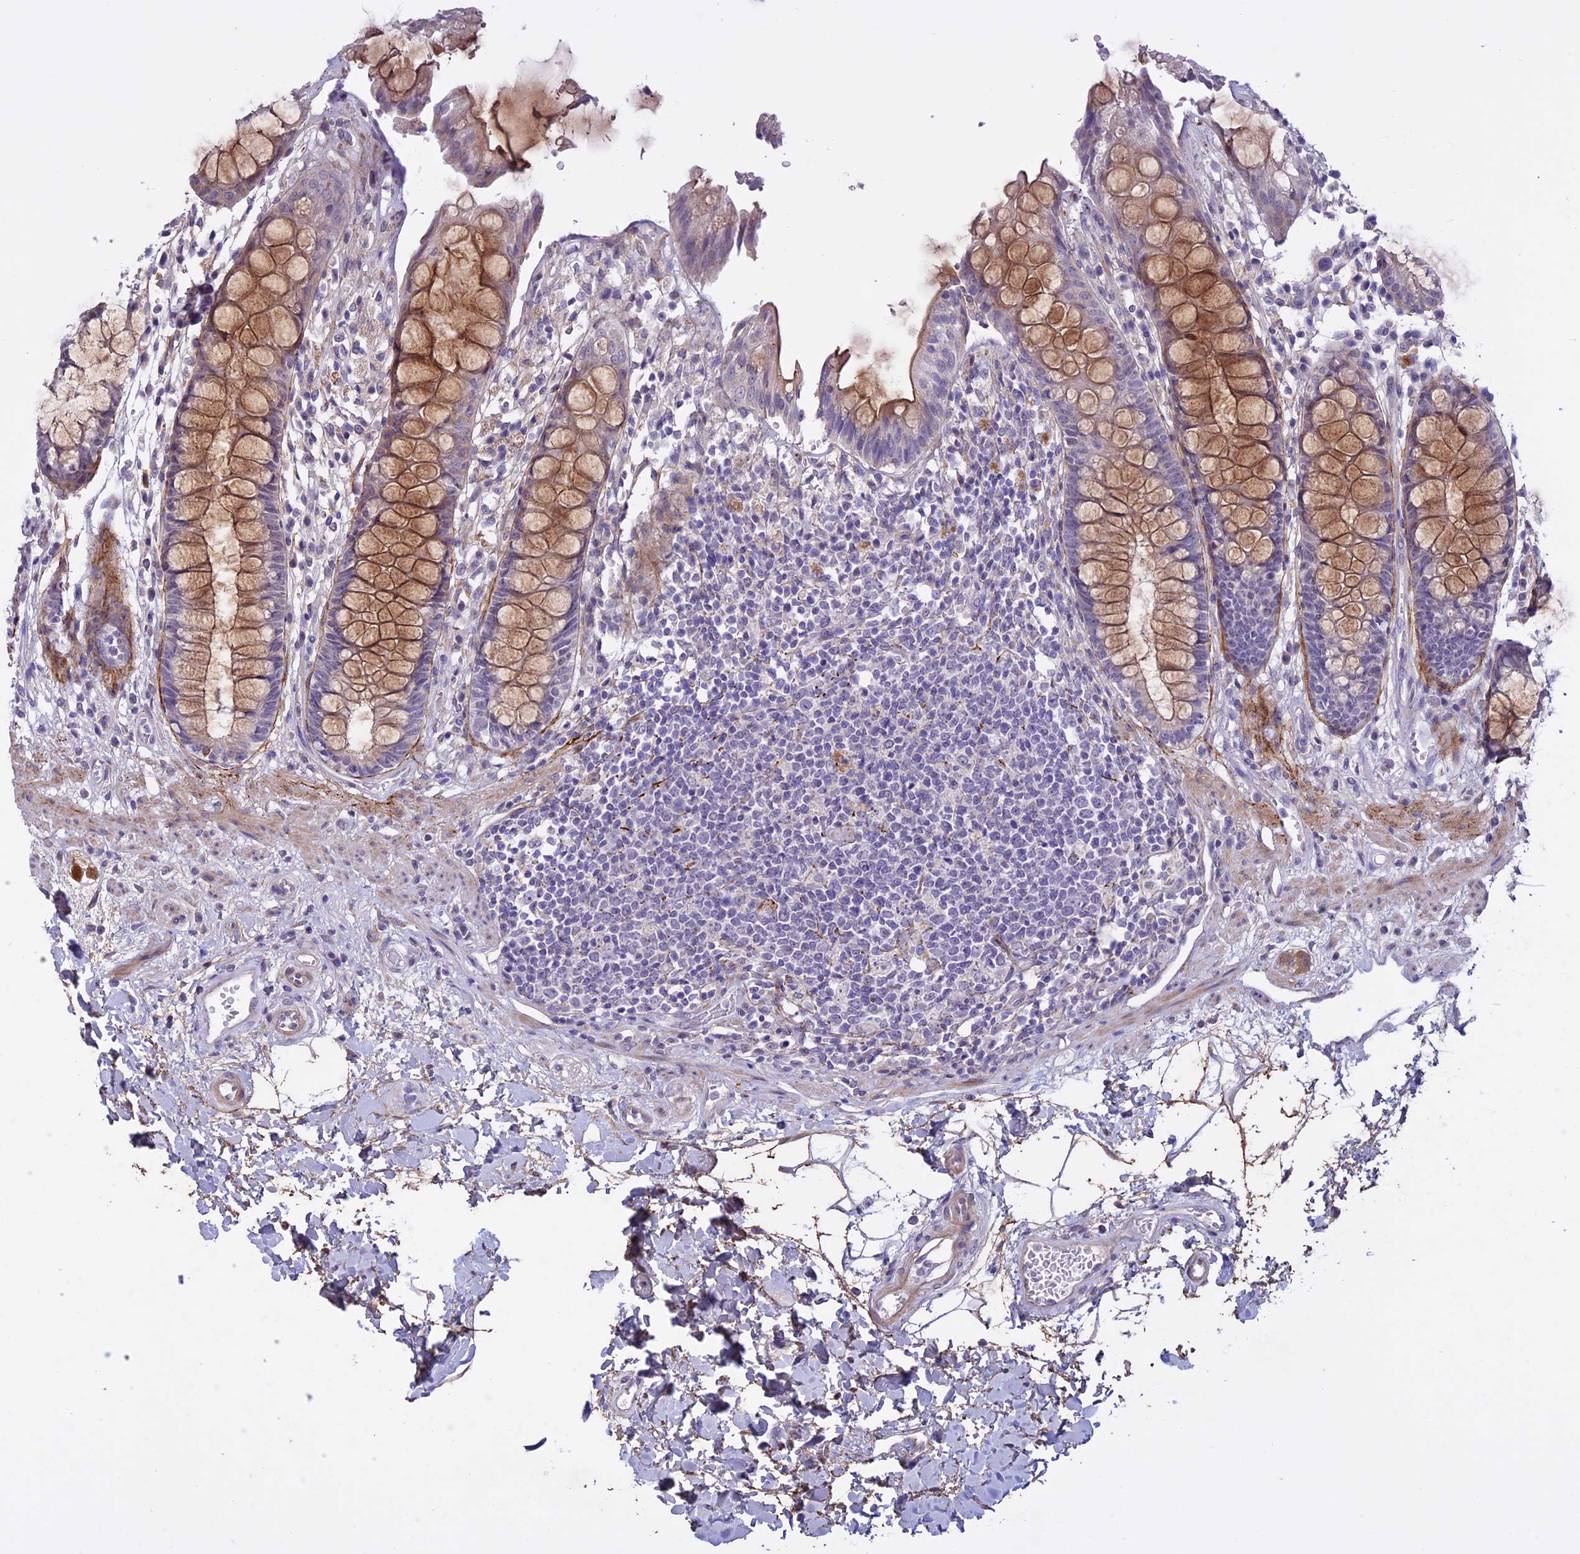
{"staining": {"intensity": "moderate", "quantity": ">75%", "location": "cytoplasmic/membranous"}, "tissue": "rectum", "cell_type": "Glandular cells", "image_type": "normal", "snomed": [{"axis": "morphology", "description": "Normal tissue, NOS"}, {"axis": "topography", "description": "Rectum"}], "caption": "DAB (3,3'-diaminobenzidine) immunohistochemical staining of normal human rectum shows moderate cytoplasmic/membranous protein staining in approximately >75% of glandular cells.", "gene": "SPHKAP", "patient": {"sex": "male", "age": 64}}